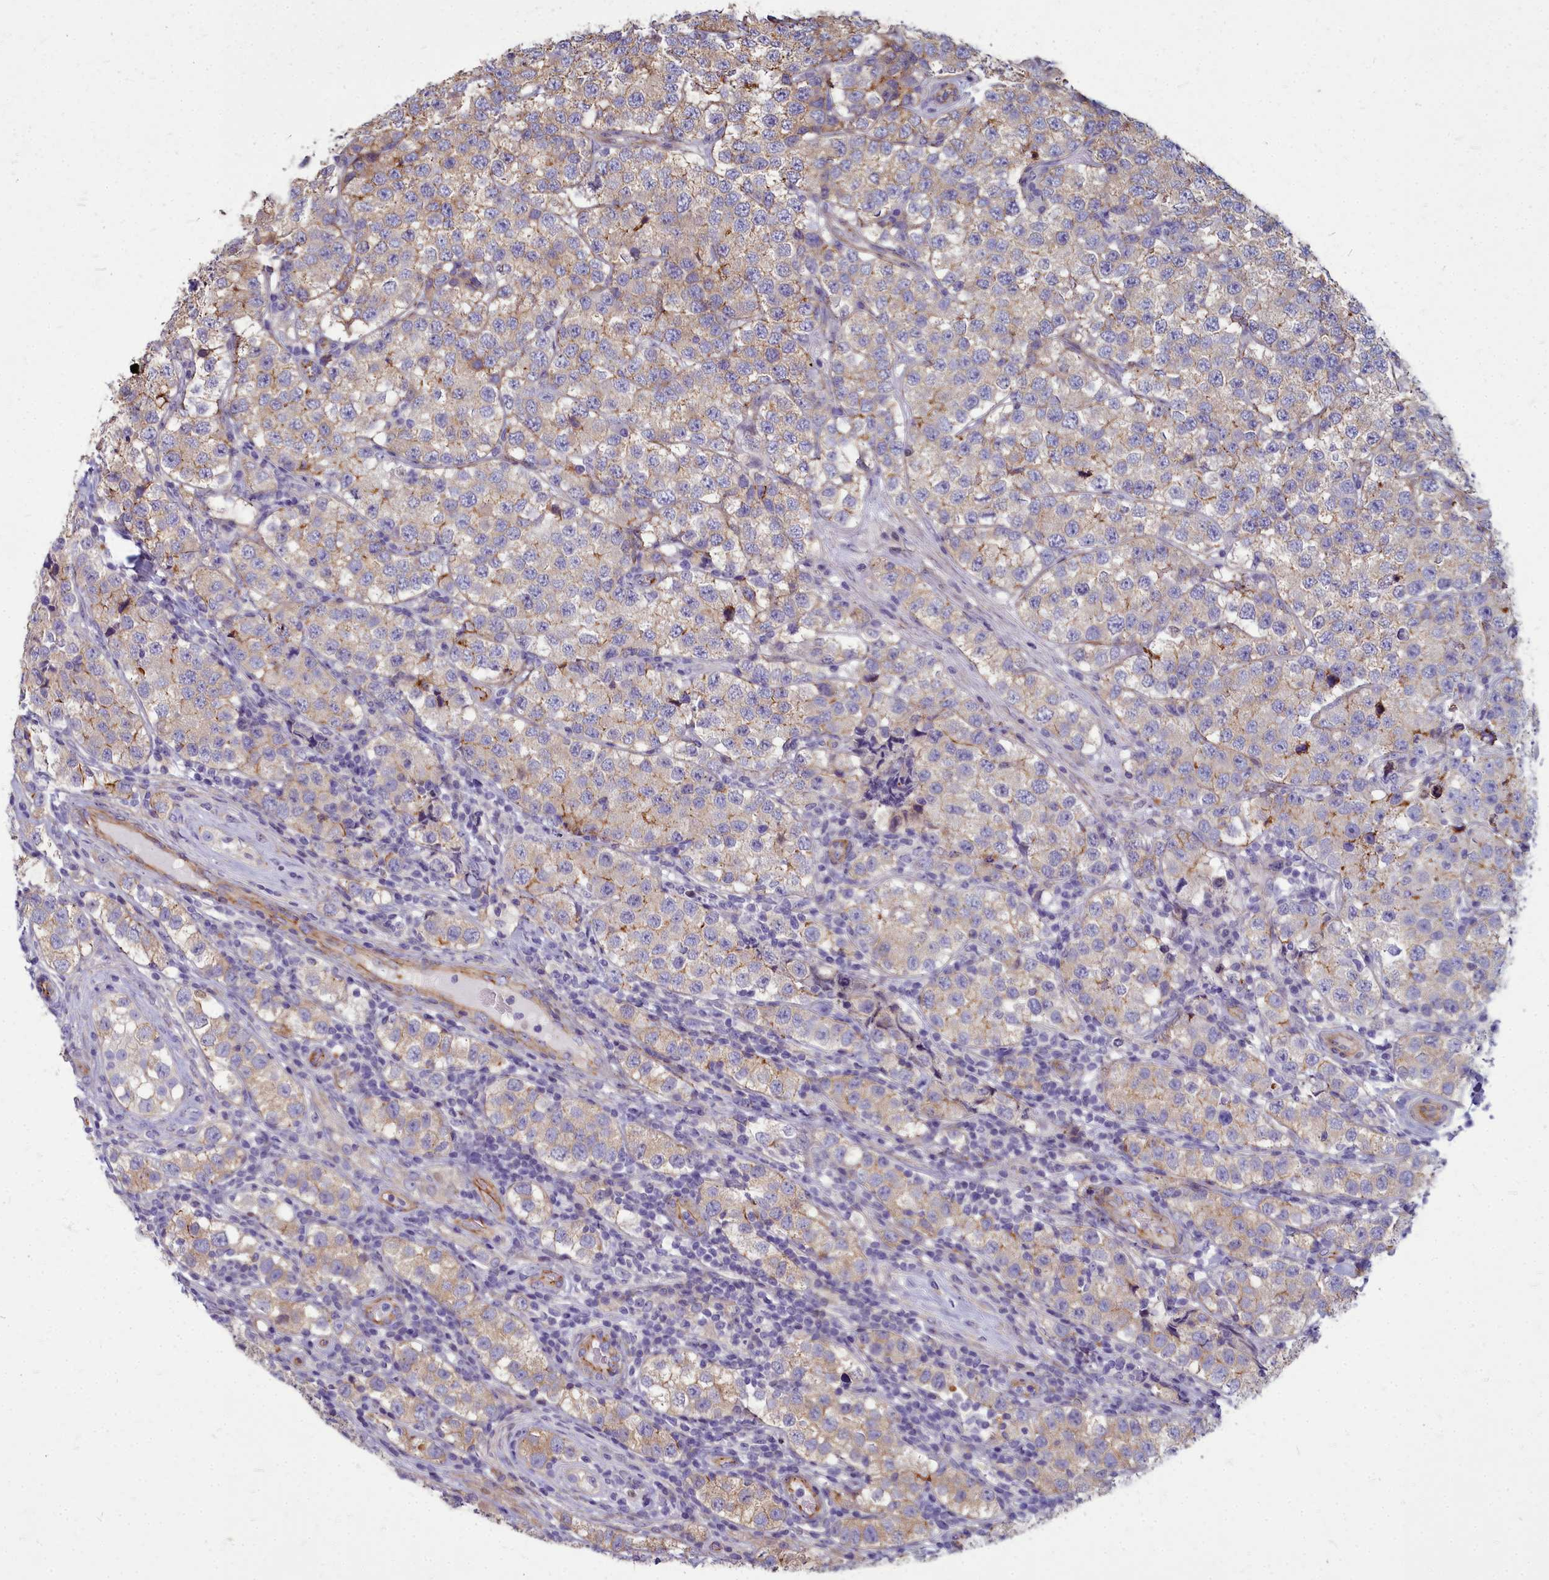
{"staining": {"intensity": "weak", "quantity": "<25%", "location": "cytoplasmic/membranous"}, "tissue": "testis cancer", "cell_type": "Tumor cells", "image_type": "cancer", "snomed": [{"axis": "morphology", "description": "Seminoma, NOS"}, {"axis": "topography", "description": "Testis"}], "caption": "Protein analysis of testis cancer (seminoma) demonstrates no significant expression in tumor cells. (DAB immunohistochemistry (IHC) visualized using brightfield microscopy, high magnification).", "gene": "TTC5", "patient": {"sex": "male", "age": 34}}